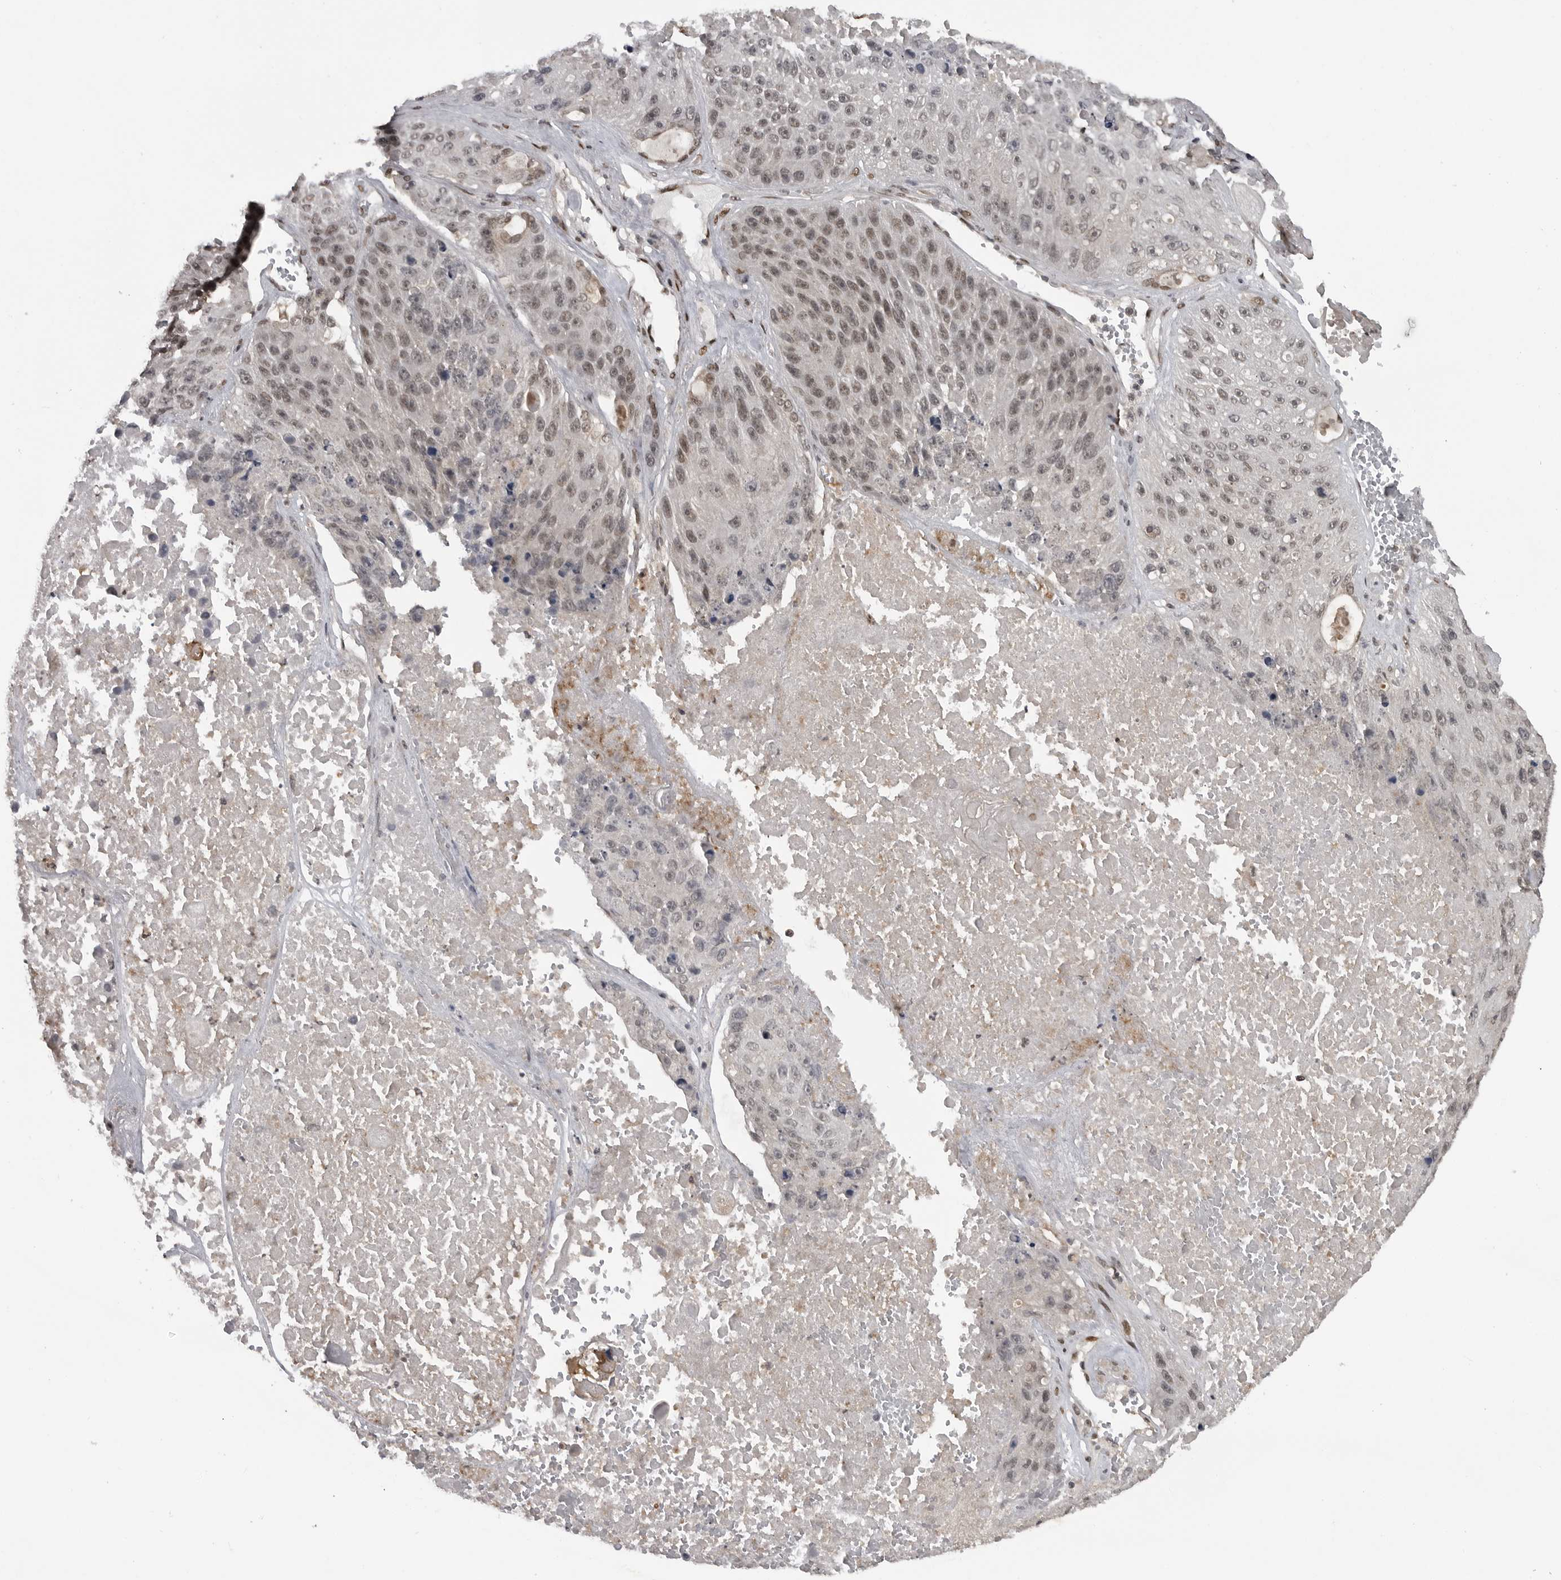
{"staining": {"intensity": "moderate", "quantity": ">75%", "location": "nuclear"}, "tissue": "lung cancer", "cell_type": "Tumor cells", "image_type": "cancer", "snomed": [{"axis": "morphology", "description": "Squamous cell carcinoma, NOS"}, {"axis": "topography", "description": "Lung"}], "caption": "Immunohistochemistry image of neoplastic tissue: lung cancer stained using immunohistochemistry (IHC) displays medium levels of moderate protein expression localized specifically in the nuclear of tumor cells, appearing as a nuclear brown color.", "gene": "C8orf58", "patient": {"sex": "male", "age": 61}}